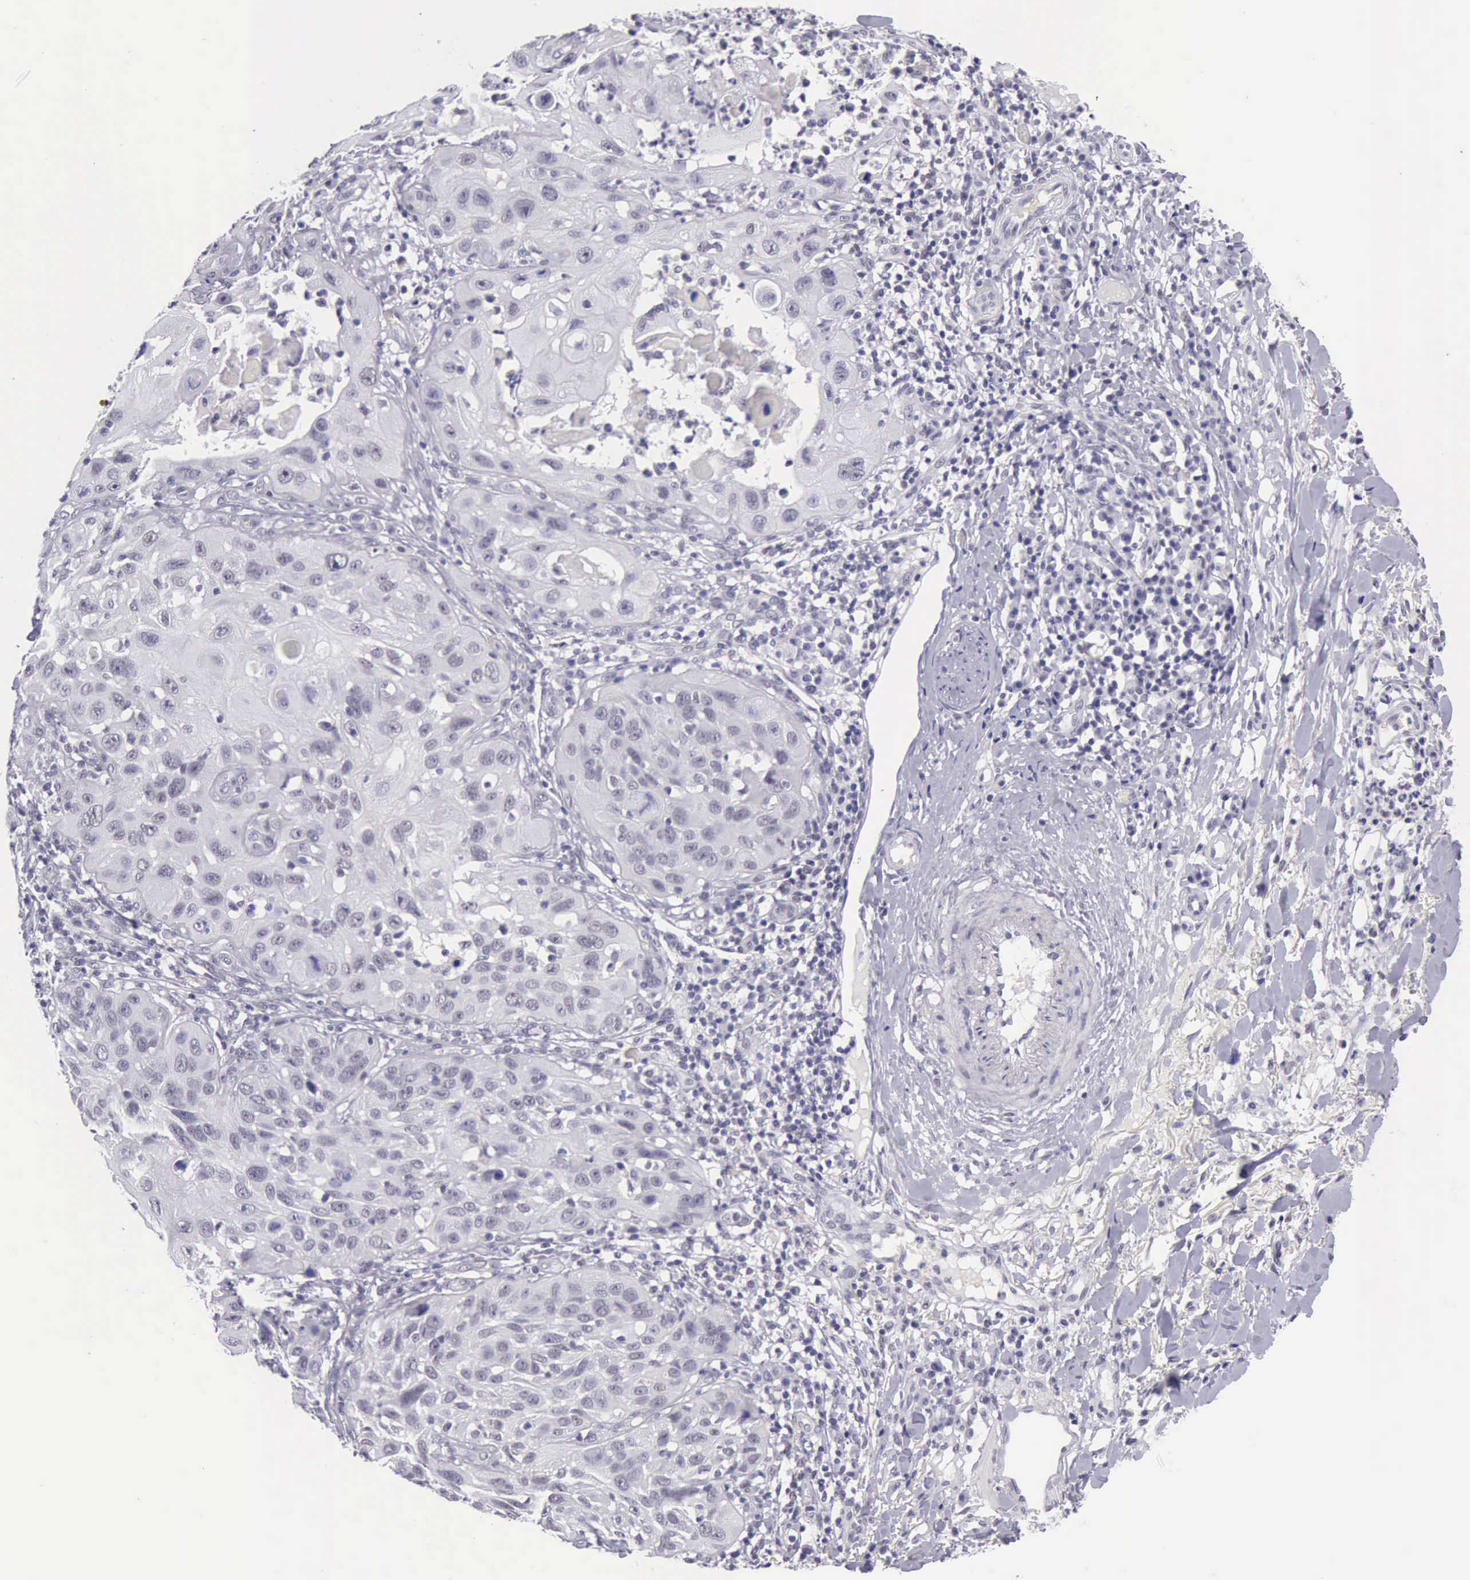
{"staining": {"intensity": "negative", "quantity": "none", "location": "none"}, "tissue": "skin cancer", "cell_type": "Tumor cells", "image_type": "cancer", "snomed": [{"axis": "morphology", "description": "Squamous cell carcinoma, NOS"}, {"axis": "topography", "description": "Skin"}], "caption": "Skin cancer (squamous cell carcinoma) was stained to show a protein in brown. There is no significant expression in tumor cells. (DAB (3,3'-diaminobenzidine) immunohistochemistry with hematoxylin counter stain).", "gene": "EP300", "patient": {"sex": "female", "age": 89}}